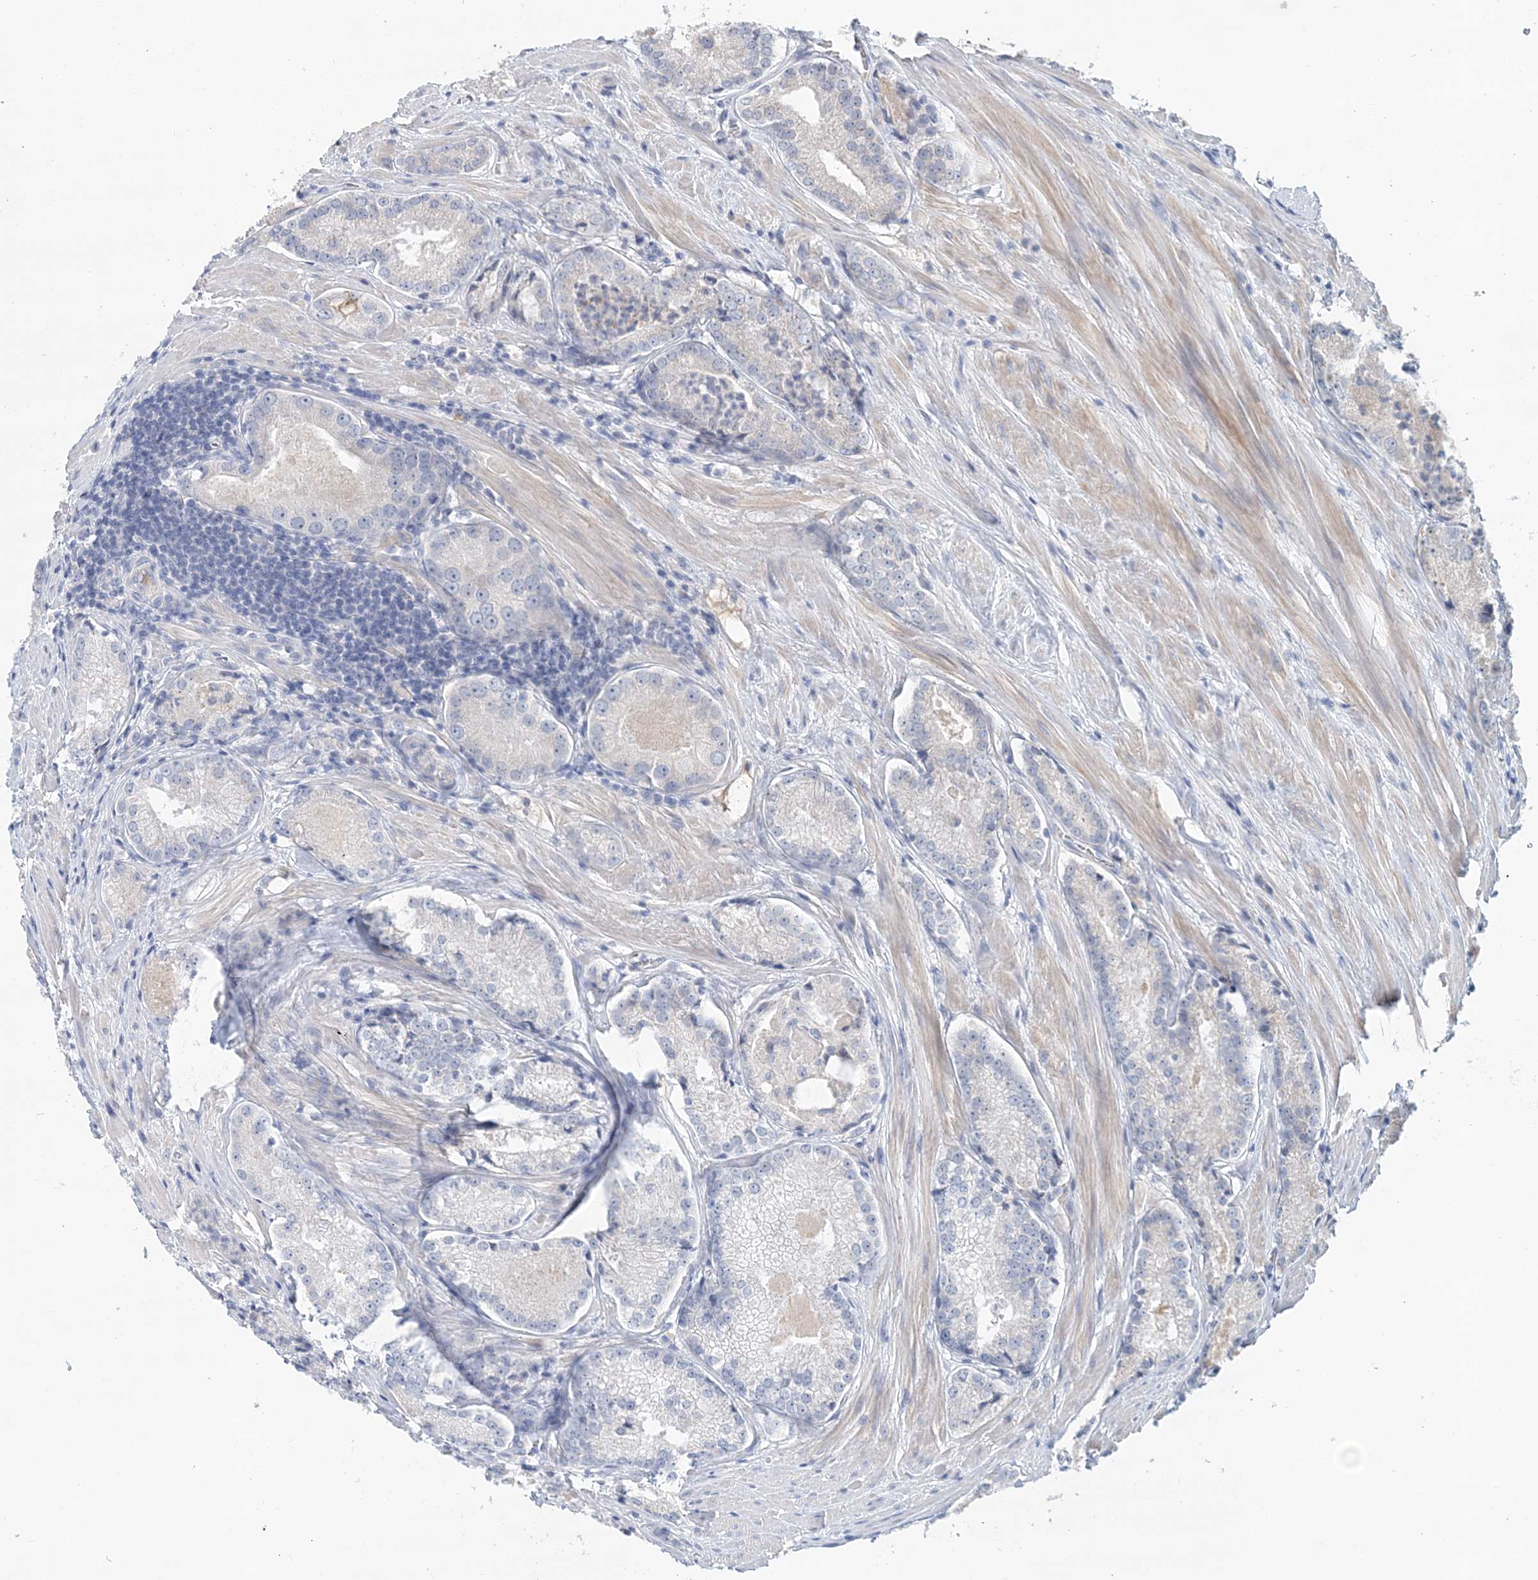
{"staining": {"intensity": "negative", "quantity": "none", "location": "none"}, "tissue": "prostate cancer", "cell_type": "Tumor cells", "image_type": "cancer", "snomed": [{"axis": "morphology", "description": "Adenocarcinoma, Low grade"}, {"axis": "topography", "description": "Prostate"}], "caption": "Immunohistochemistry (IHC) image of human low-grade adenocarcinoma (prostate) stained for a protein (brown), which demonstrates no expression in tumor cells.", "gene": "LRRIQ4", "patient": {"sex": "male", "age": 54}}